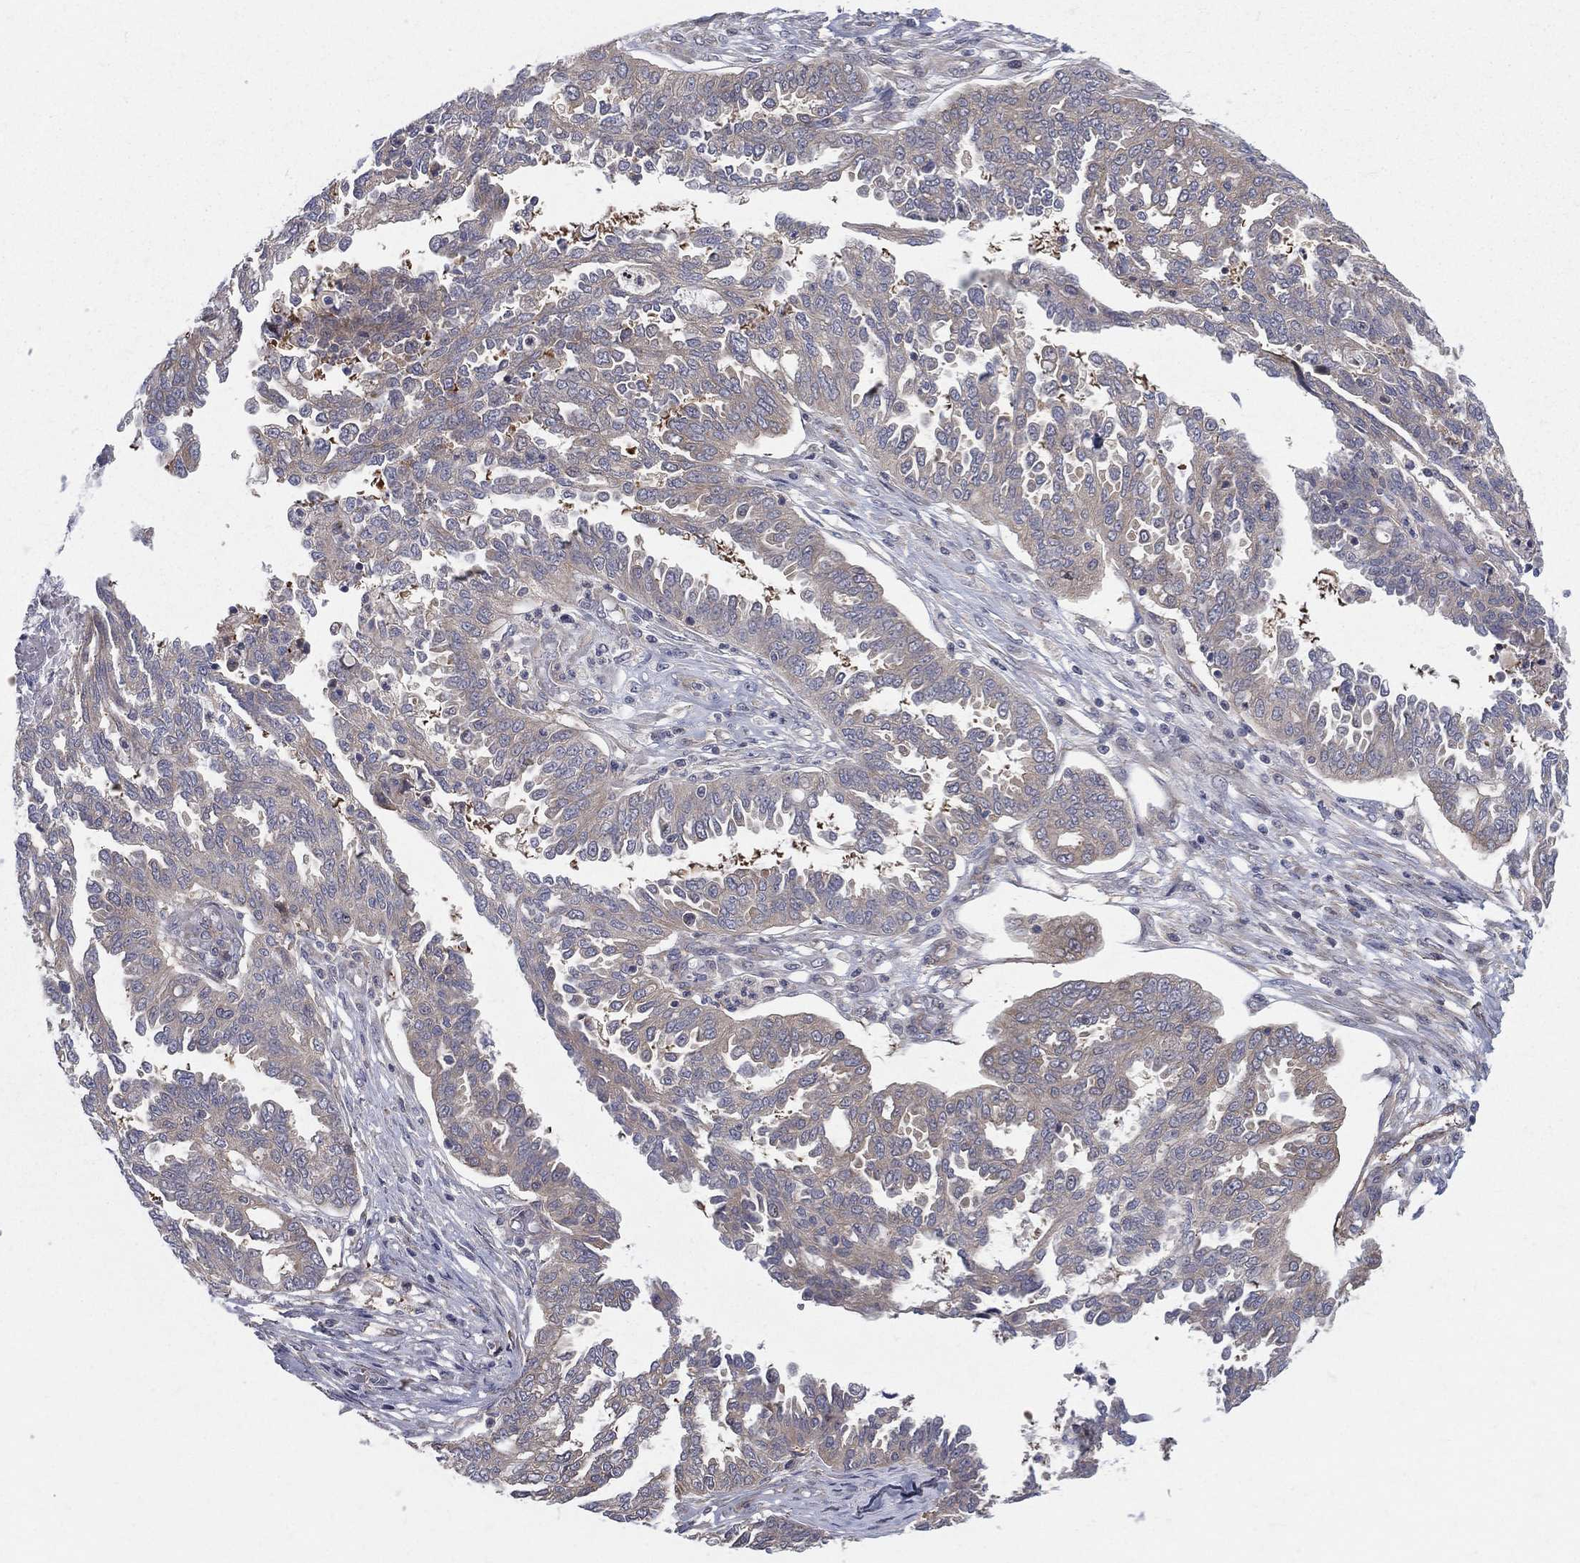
{"staining": {"intensity": "weak", "quantity": "25%-75%", "location": "cytoplasmic/membranous"}, "tissue": "ovarian cancer", "cell_type": "Tumor cells", "image_type": "cancer", "snomed": [{"axis": "morphology", "description": "Cystadenocarcinoma, serous, NOS"}, {"axis": "topography", "description": "Ovary"}], "caption": "This is an image of IHC staining of ovarian cancer, which shows weak staining in the cytoplasmic/membranous of tumor cells.", "gene": "POMZP3", "patient": {"sex": "female", "age": 67}}